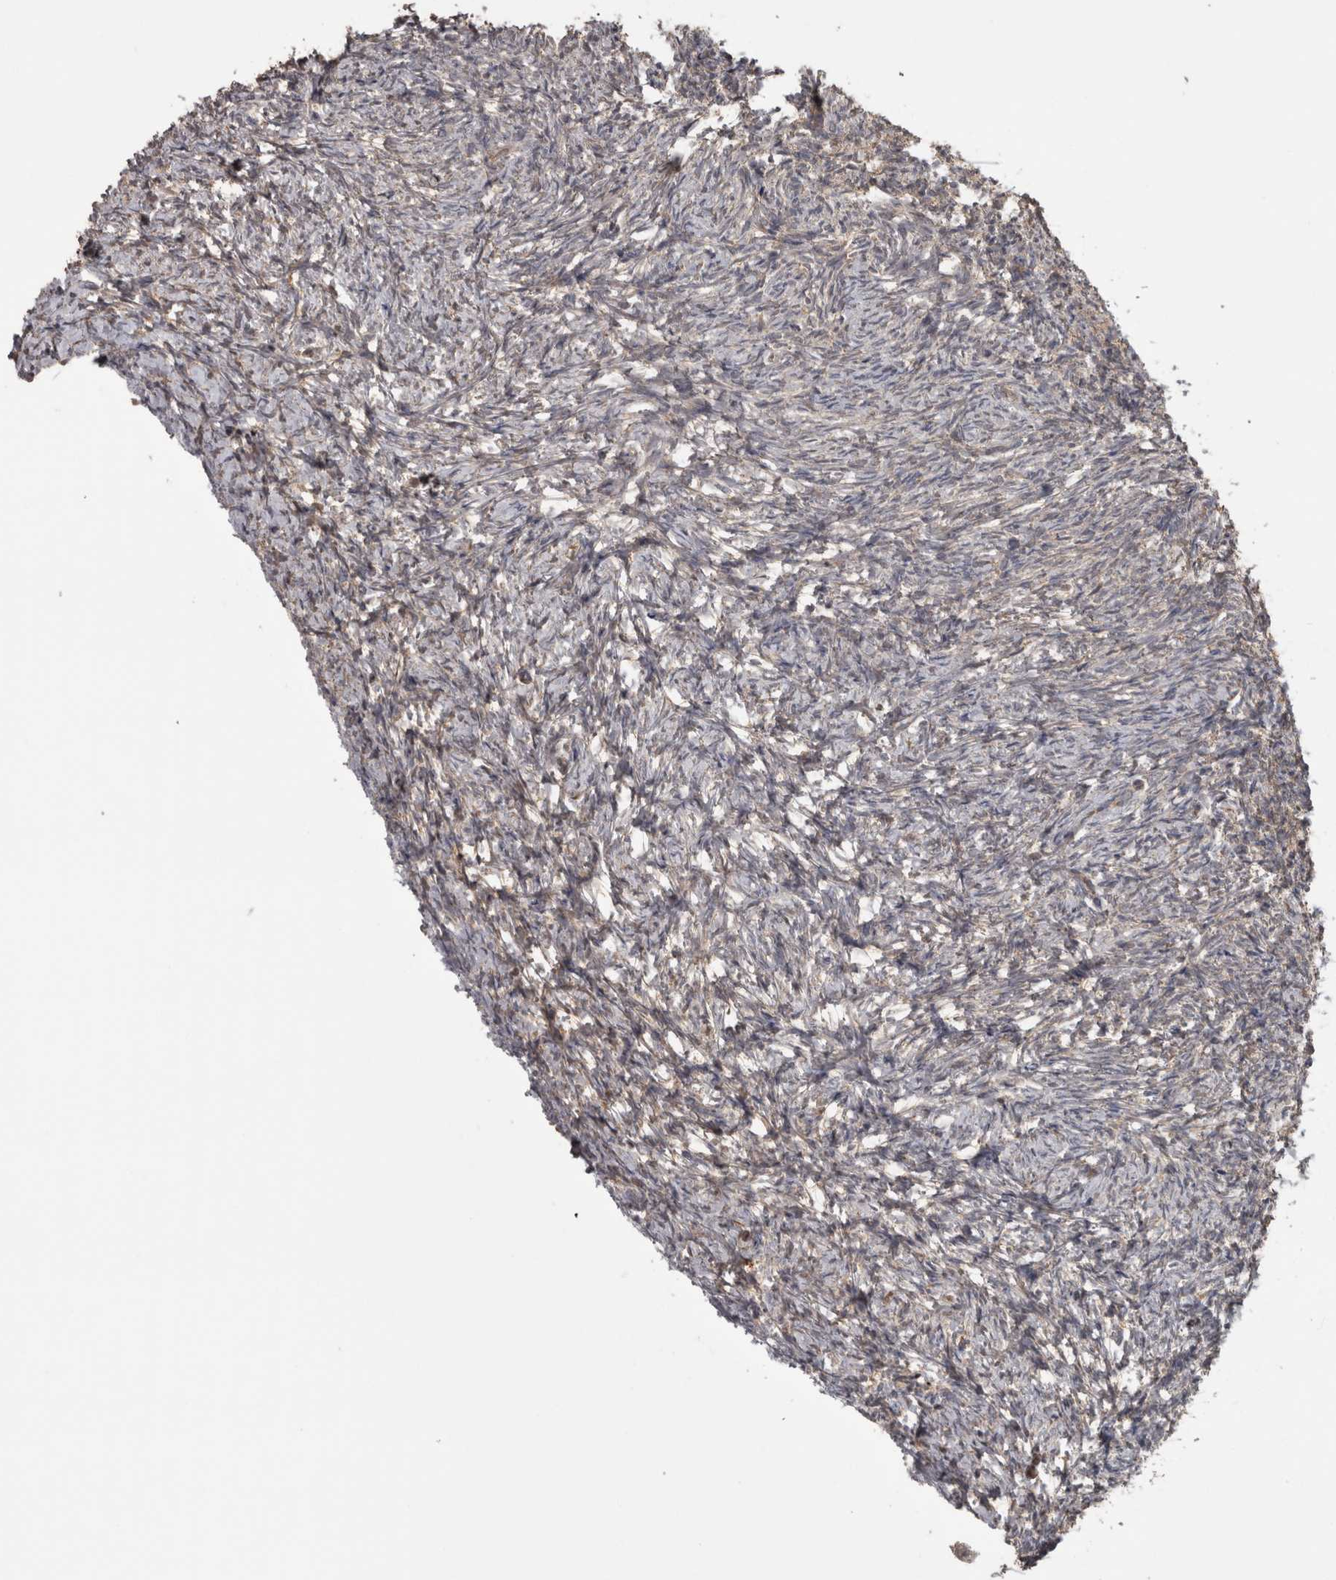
{"staining": {"intensity": "moderate", "quantity": ">75%", "location": "cytoplasmic/membranous"}, "tissue": "ovary", "cell_type": "Follicle cells", "image_type": "normal", "snomed": [{"axis": "morphology", "description": "Normal tissue, NOS"}, {"axis": "topography", "description": "Ovary"}], "caption": "About >75% of follicle cells in unremarkable ovary demonstrate moderate cytoplasmic/membranous protein positivity as visualized by brown immunohistochemical staining.", "gene": "MICU3", "patient": {"sex": "female", "age": 41}}